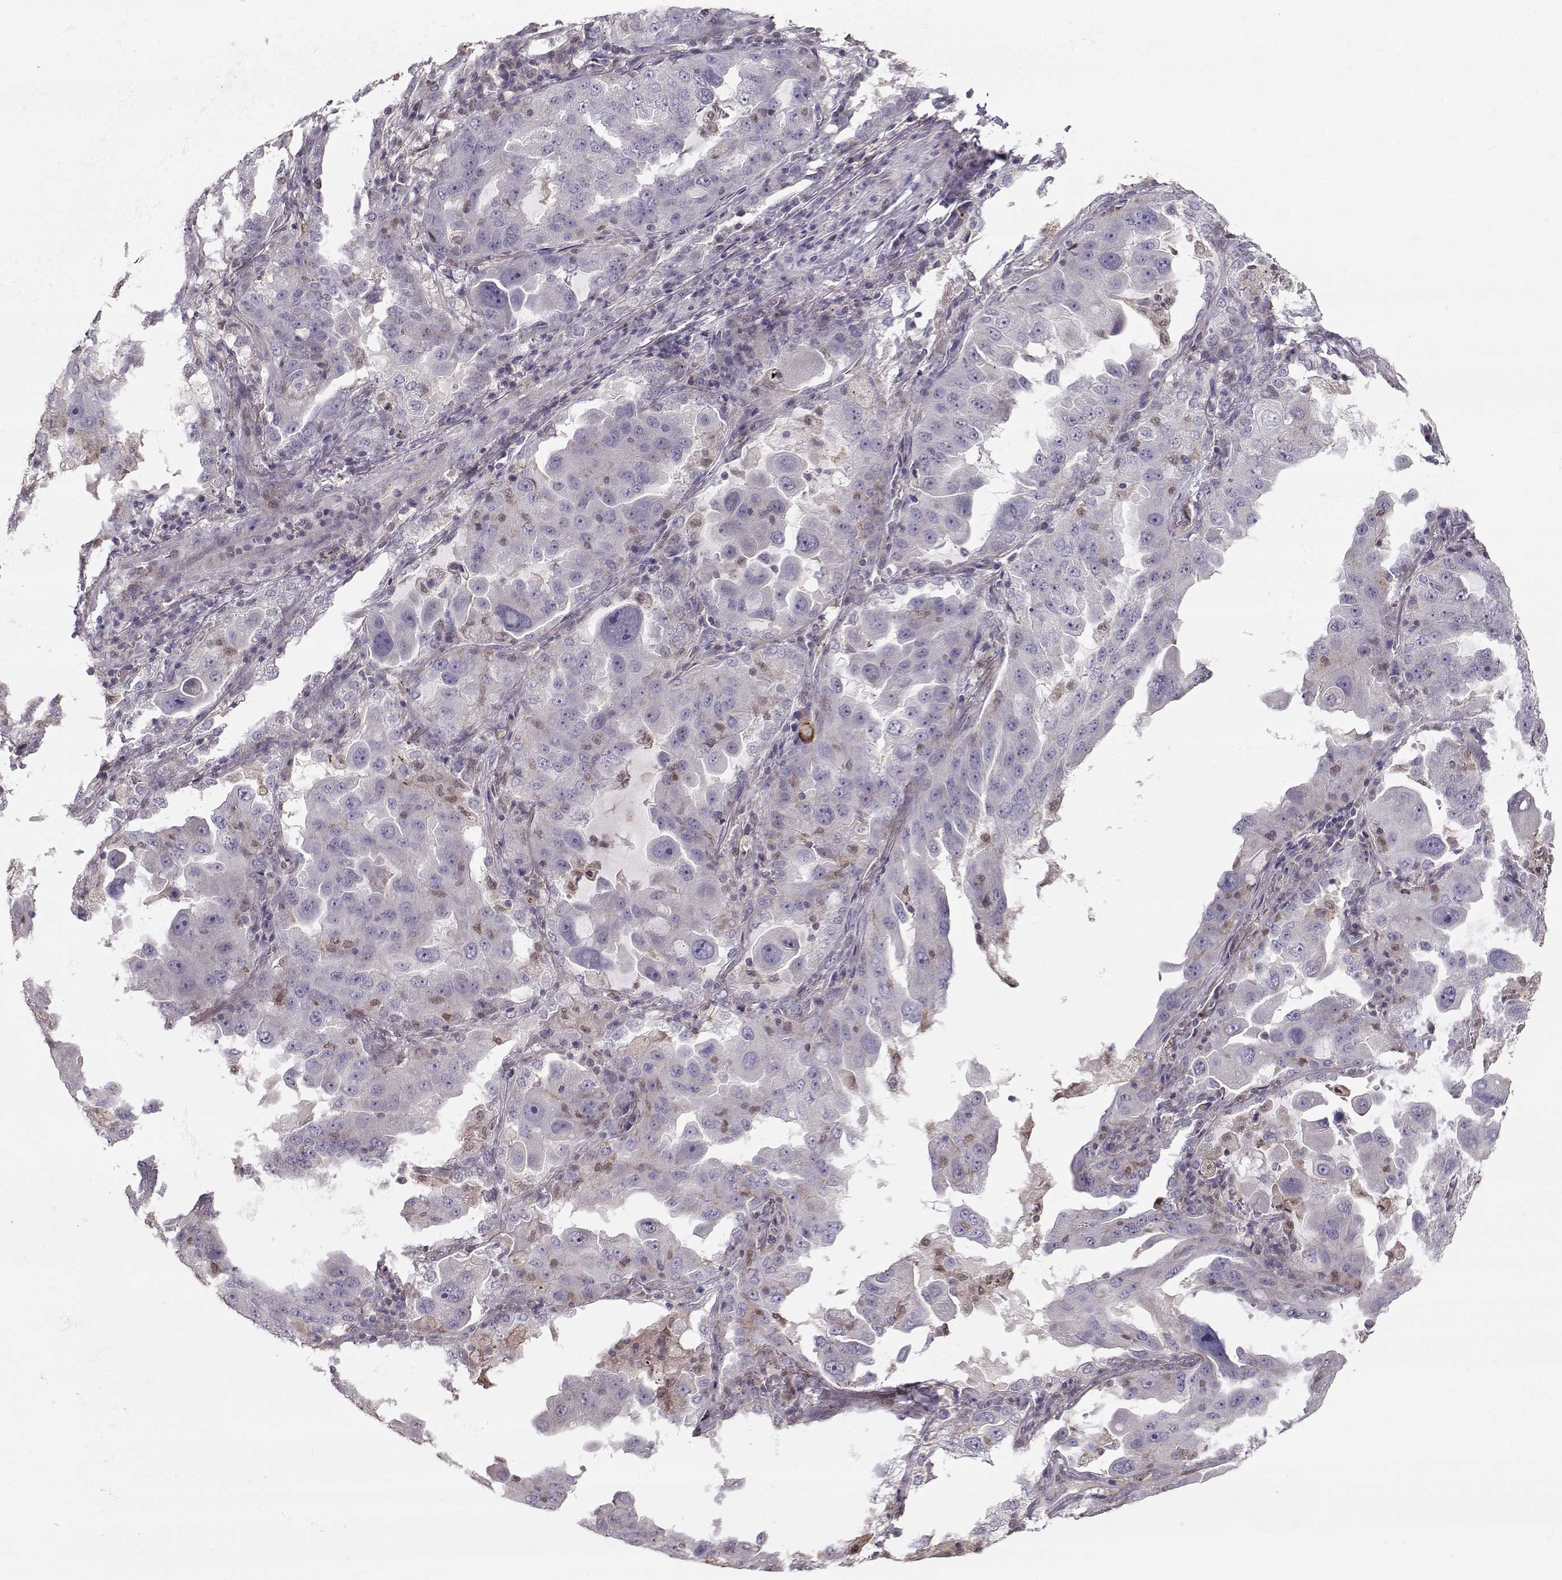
{"staining": {"intensity": "negative", "quantity": "none", "location": "none"}, "tissue": "lung cancer", "cell_type": "Tumor cells", "image_type": "cancer", "snomed": [{"axis": "morphology", "description": "Adenocarcinoma, NOS"}, {"axis": "topography", "description": "Lung"}], "caption": "This is an immunohistochemistry histopathology image of human lung adenocarcinoma. There is no staining in tumor cells.", "gene": "ASB16", "patient": {"sex": "female", "age": 61}}